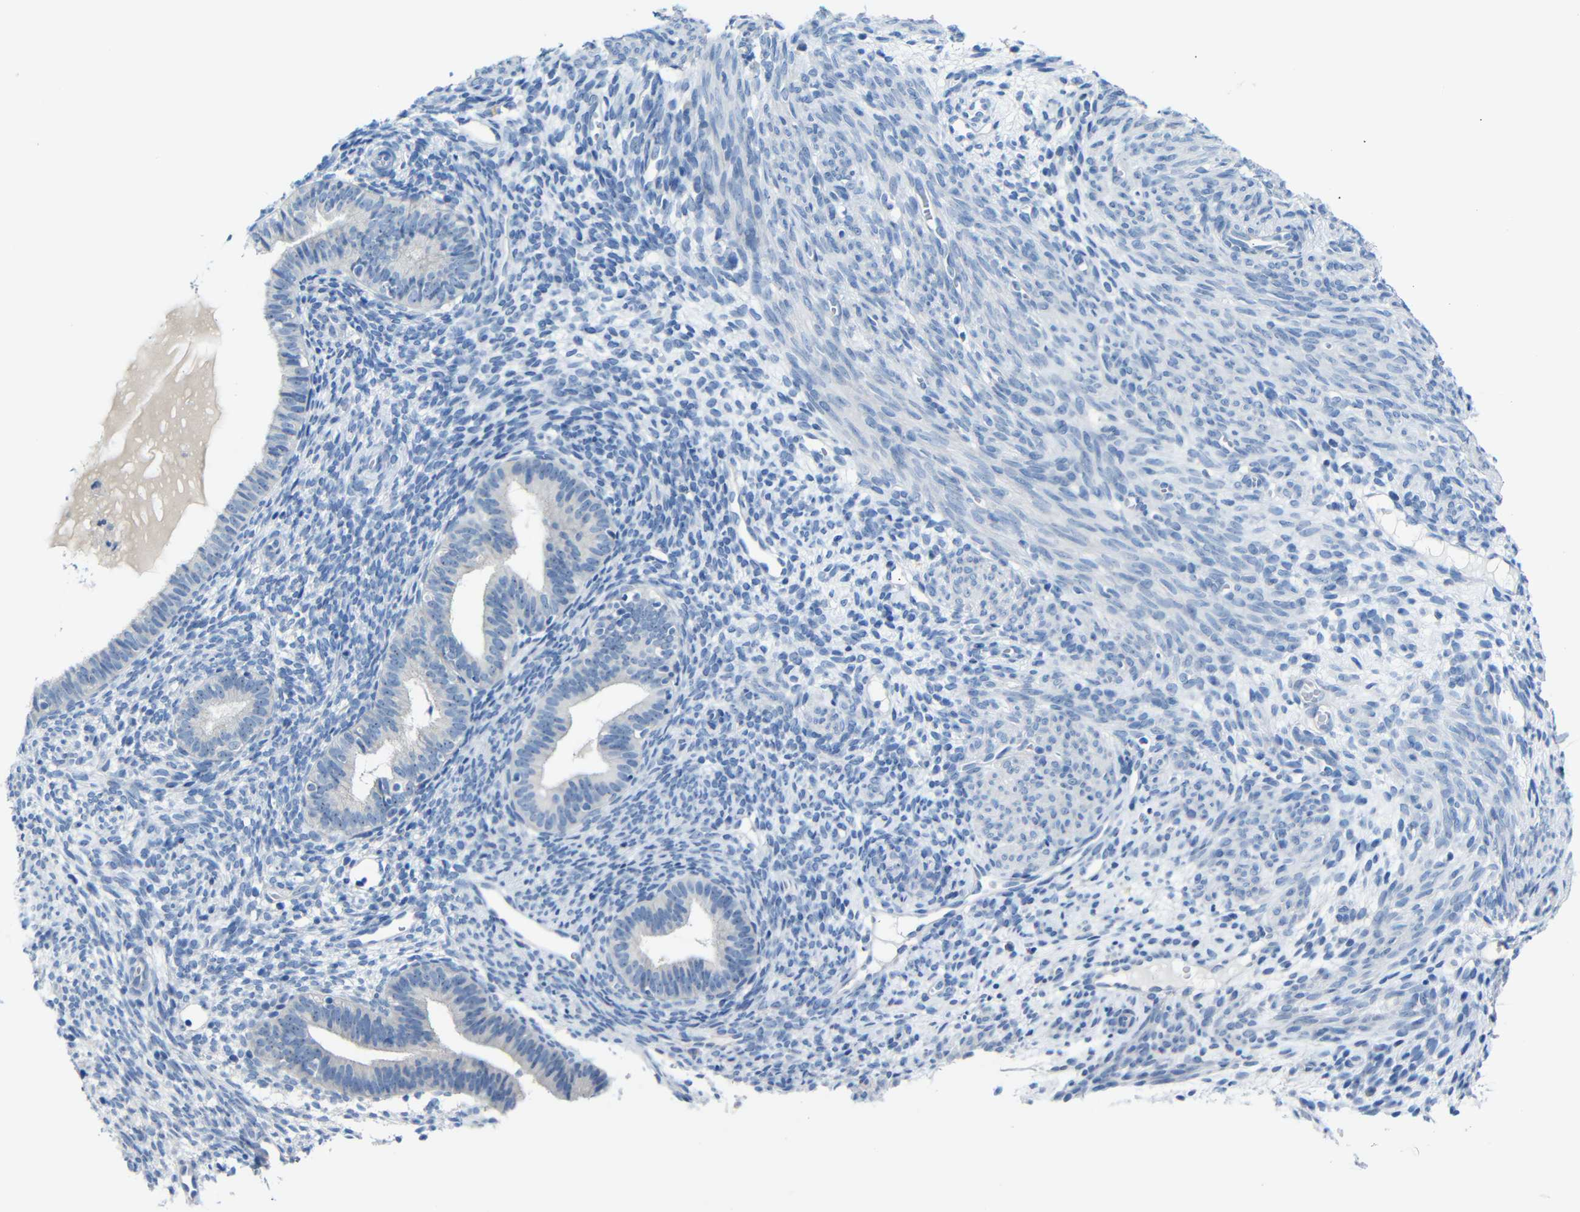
{"staining": {"intensity": "negative", "quantity": "none", "location": "none"}, "tissue": "endometrium", "cell_type": "Cells in endometrial stroma", "image_type": "normal", "snomed": [{"axis": "morphology", "description": "Normal tissue, NOS"}, {"axis": "morphology", "description": "Adenocarcinoma, NOS"}, {"axis": "topography", "description": "Endometrium"}, {"axis": "topography", "description": "Ovary"}], "caption": "The micrograph reveals no significant positivity in cells in endometrial stroma of endometrium. The staining is performed using DAB brown chromogen with nuclei counter-stained in using hematoxylin.", "gene": "C1orf210", "patient": {"sex": "female", "age": 68}}